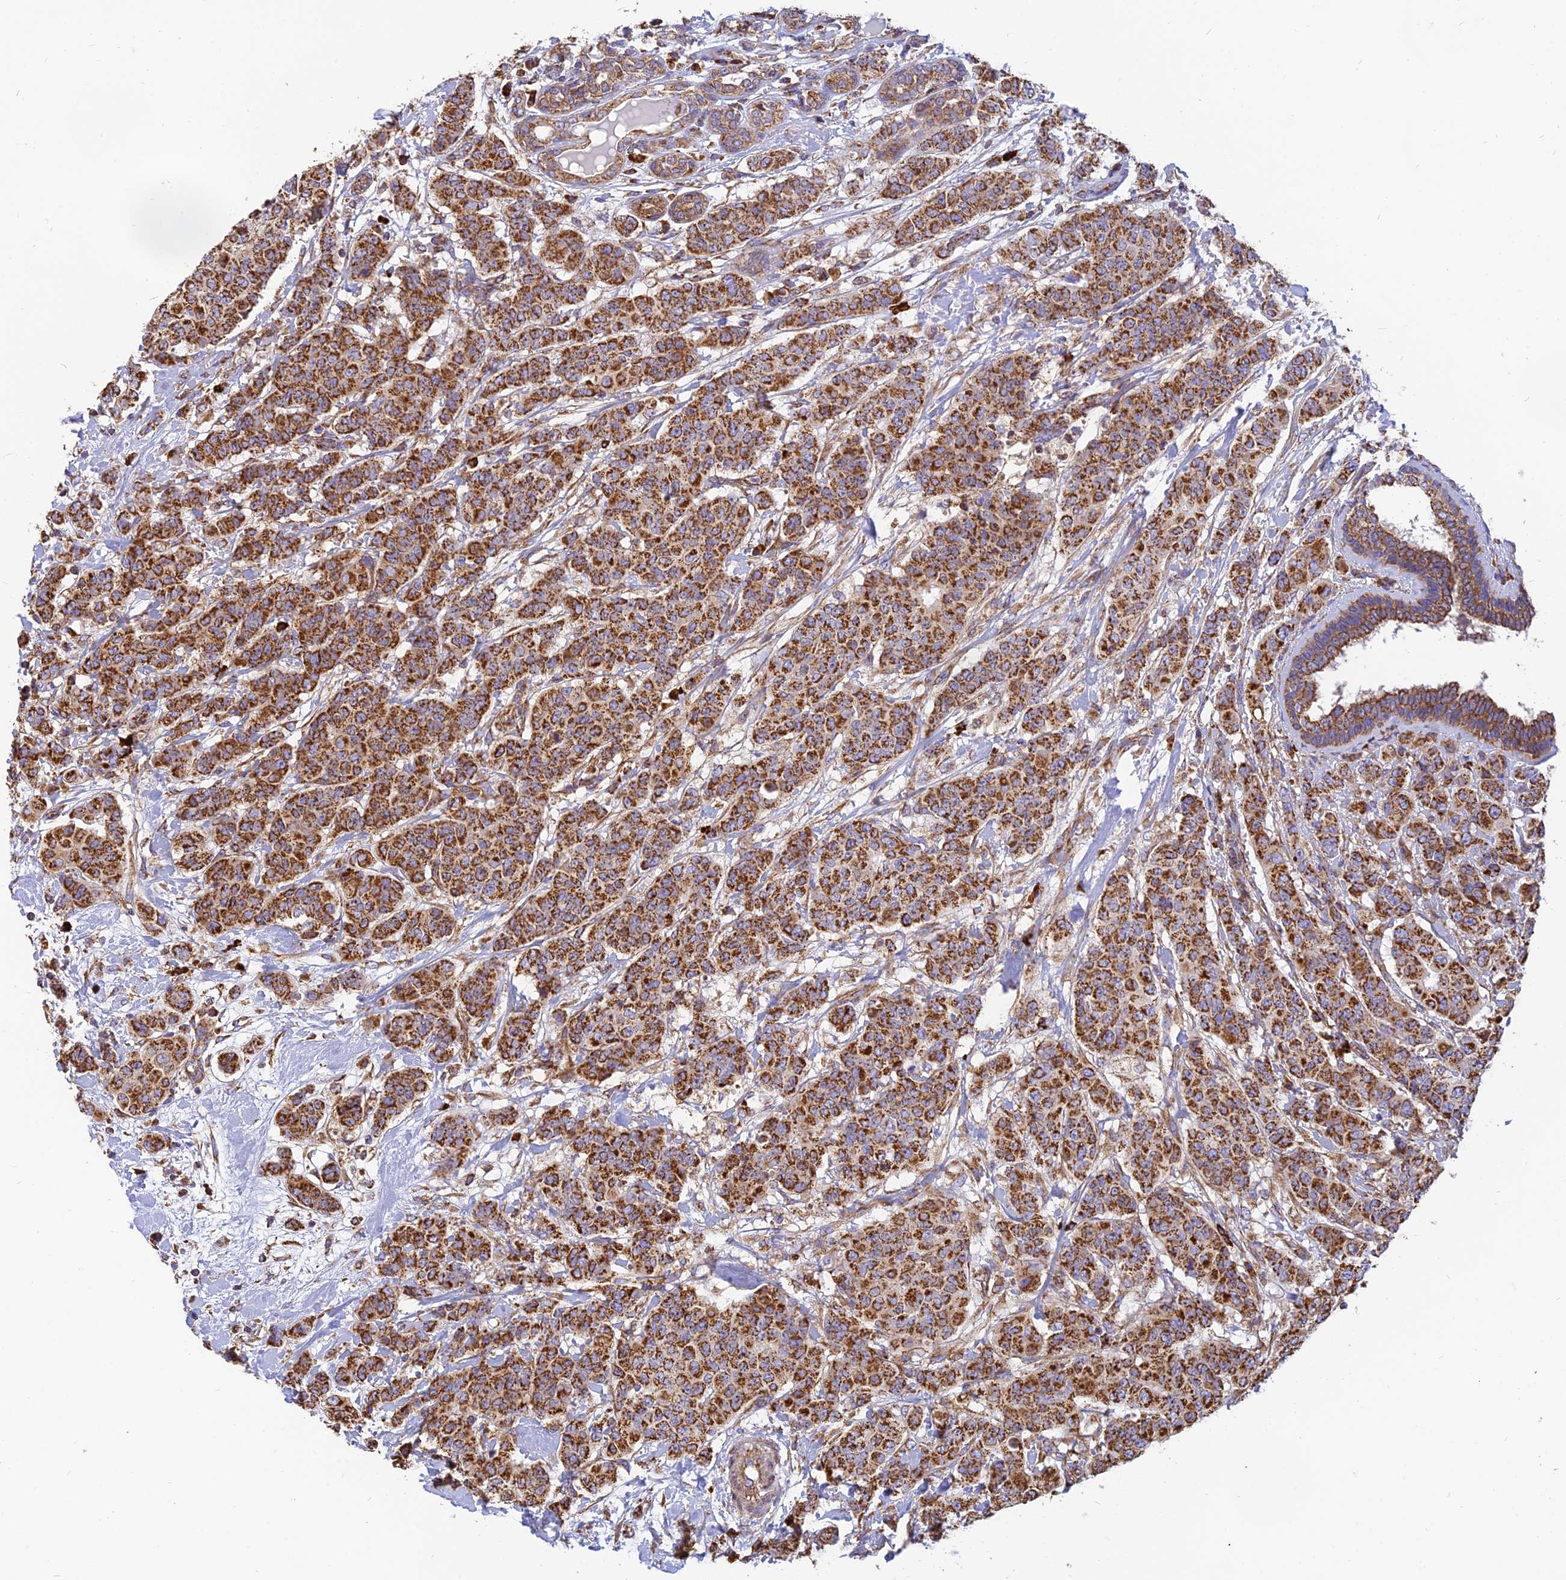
{"staining": {"intensity": "strong", "quantity": ">75%", "location": "cytoplasmic/membranous"}, "tissue": "breast cancer", "cell_type": "Tumor cells", "image_type": "cancer", "snomed": [{"axis": "morphology", "description": "Duct carcinoma"}, {"axis": "topography", "description": "Breast"}], "caption": "Immunohistochemistry staining of breast intraductal carcinoma, which shows high levels of strong cytoplasmic/membranous staining in about >75% of tumor cells indicating strong cytoplasmic/membranous protein positivity. The staining was performed using DAB (3,3'-diaminobenzidine) (brown) for protein detection and nuclei were counterstained in hematoxylin (blue).", "gene": "THUMPD2", "patient": {"sex": "female", "age": 40}}